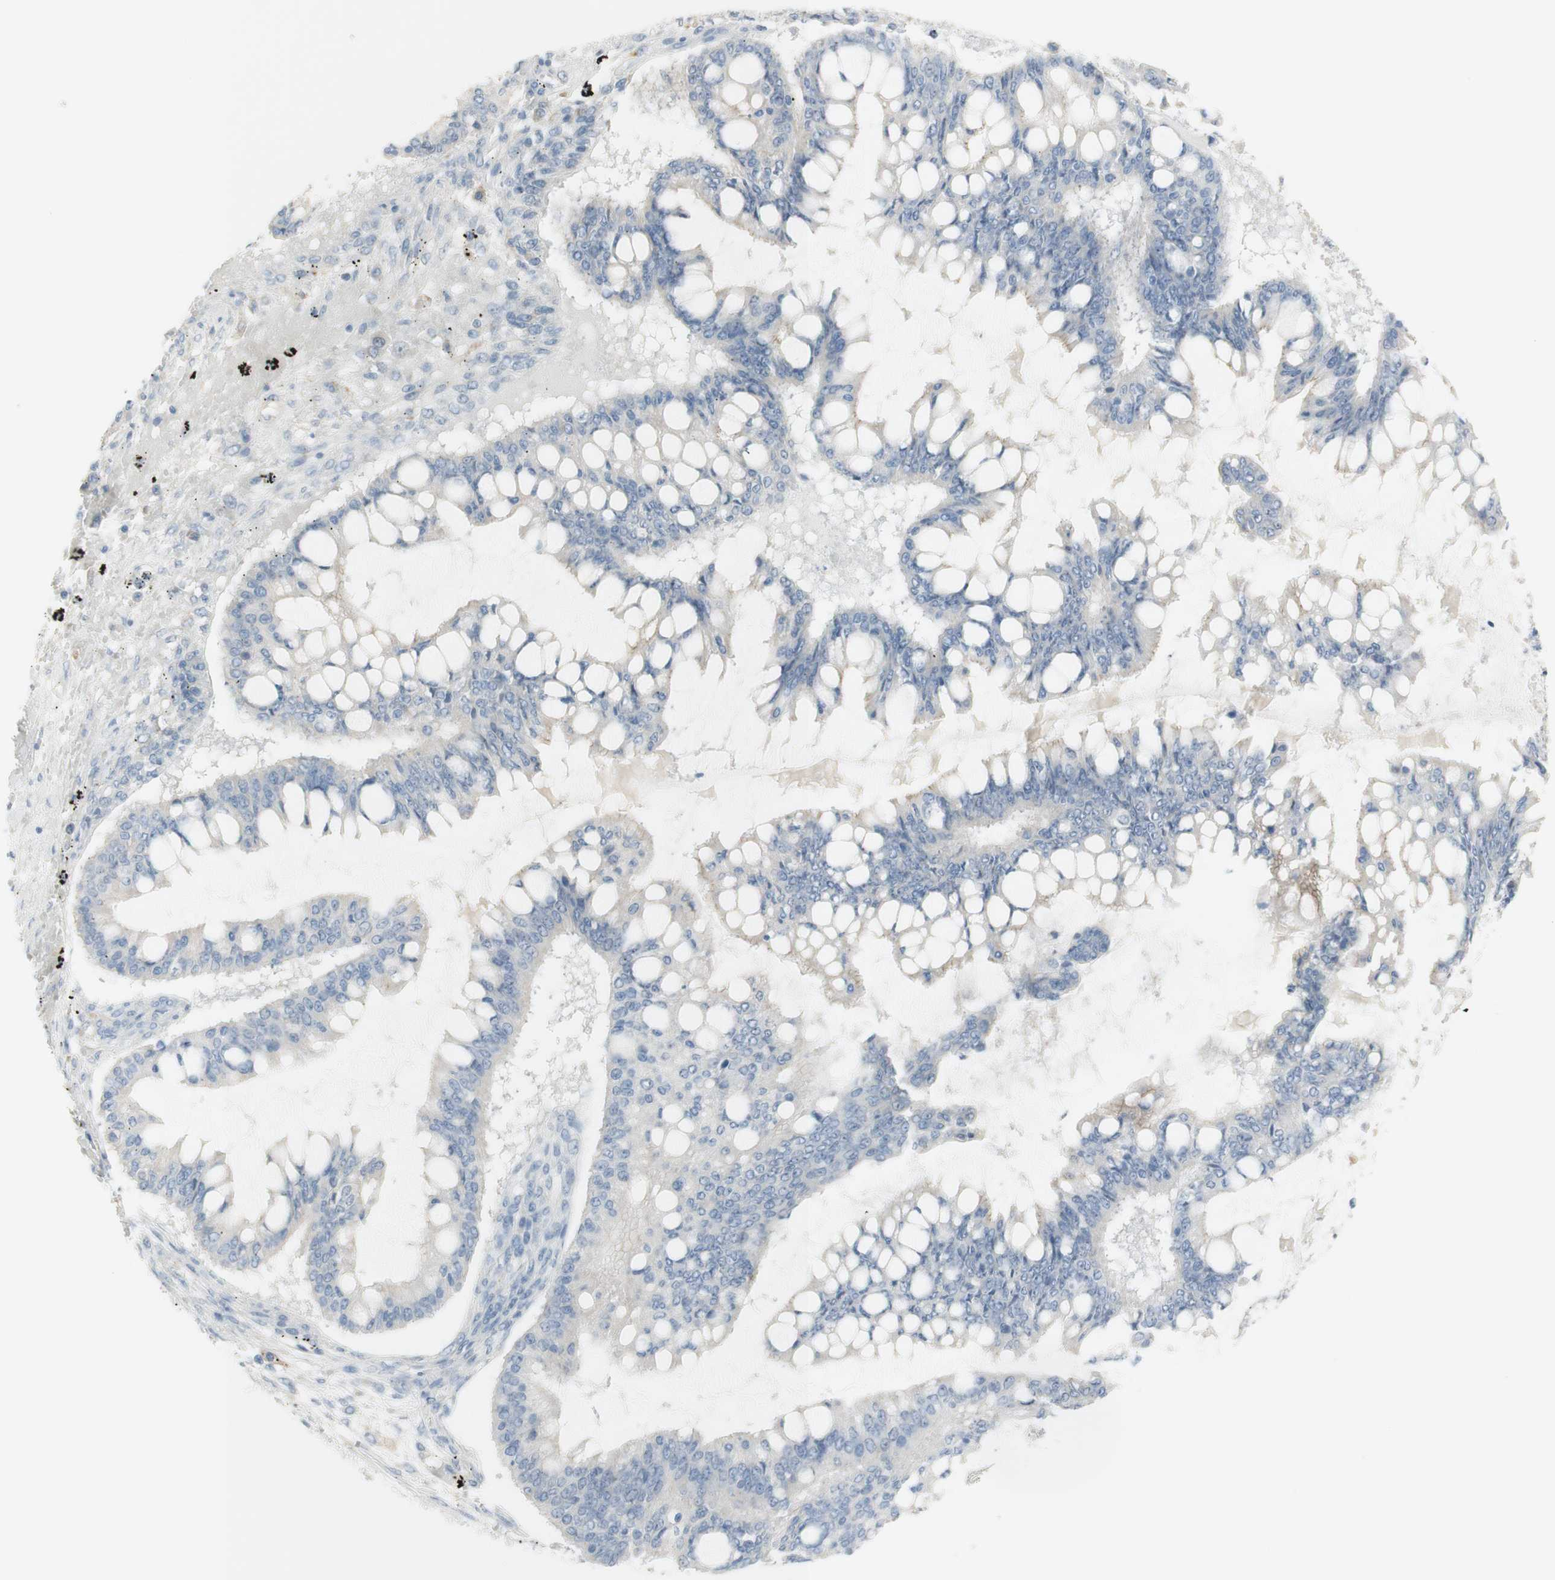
{"staining": {"intensity": "negative", "quantity": "none", "location": "none"}, "tissue": "ovarian cancer", "cell_type": "Tumor cells", "image_type": "cancer", "snomed": [{"axis": "morphology", "description": "Cystadenocarcinoma, mucinous, NOS"}, {"axis": "topography", "description": "Ovary"}], "caption": "Immunohistochemistry micrograph of ovarian cancer stained for a protein (brown), which exhibits no expression in tumor cells.", "gene": "ART3", "patient": {"sex": "female", "age": 73}}